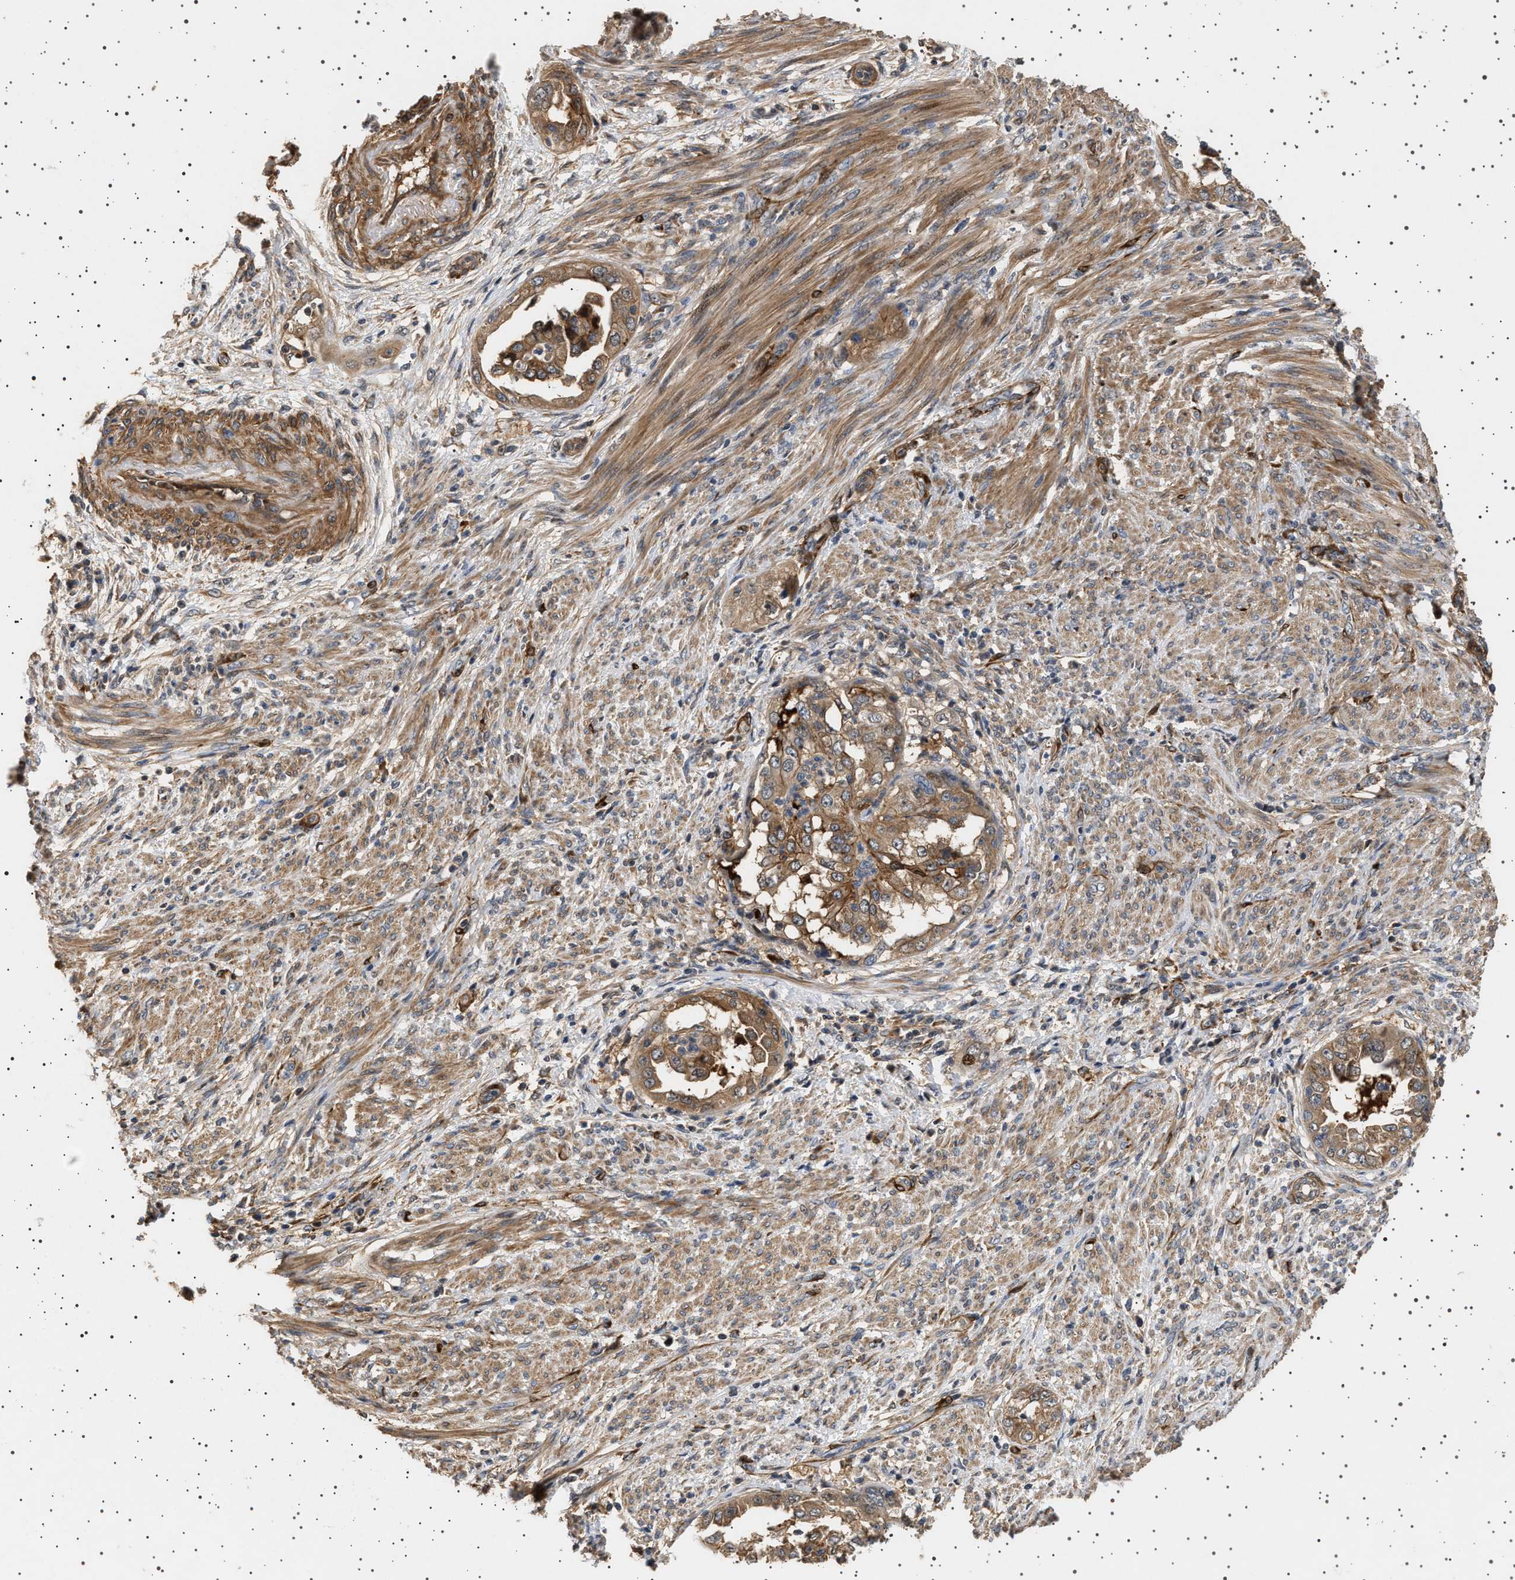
{"staining": {"intensity": "moderate", "quantity": ">75%", "location": "cytoplasmic/membranous"}, "tissue": "endometrial cancer", "cell_type": "Tumor cells", "image_type": "cancer", "snomed": [{"axis": "morphology", "description": "Adenocarcinoma, NOS"}, {"axis": "topography", "description": "Endometrium"}], "caption": "About >75% of tumor cells in human adenocarcinoma (endometrial) demonstrate moderate cytoplasmic/membranous protein staining as visualized by brown immunohistochemical staining.", "gene": "GUCY1B1", "patient": {"sex": "female", "age": 85}}